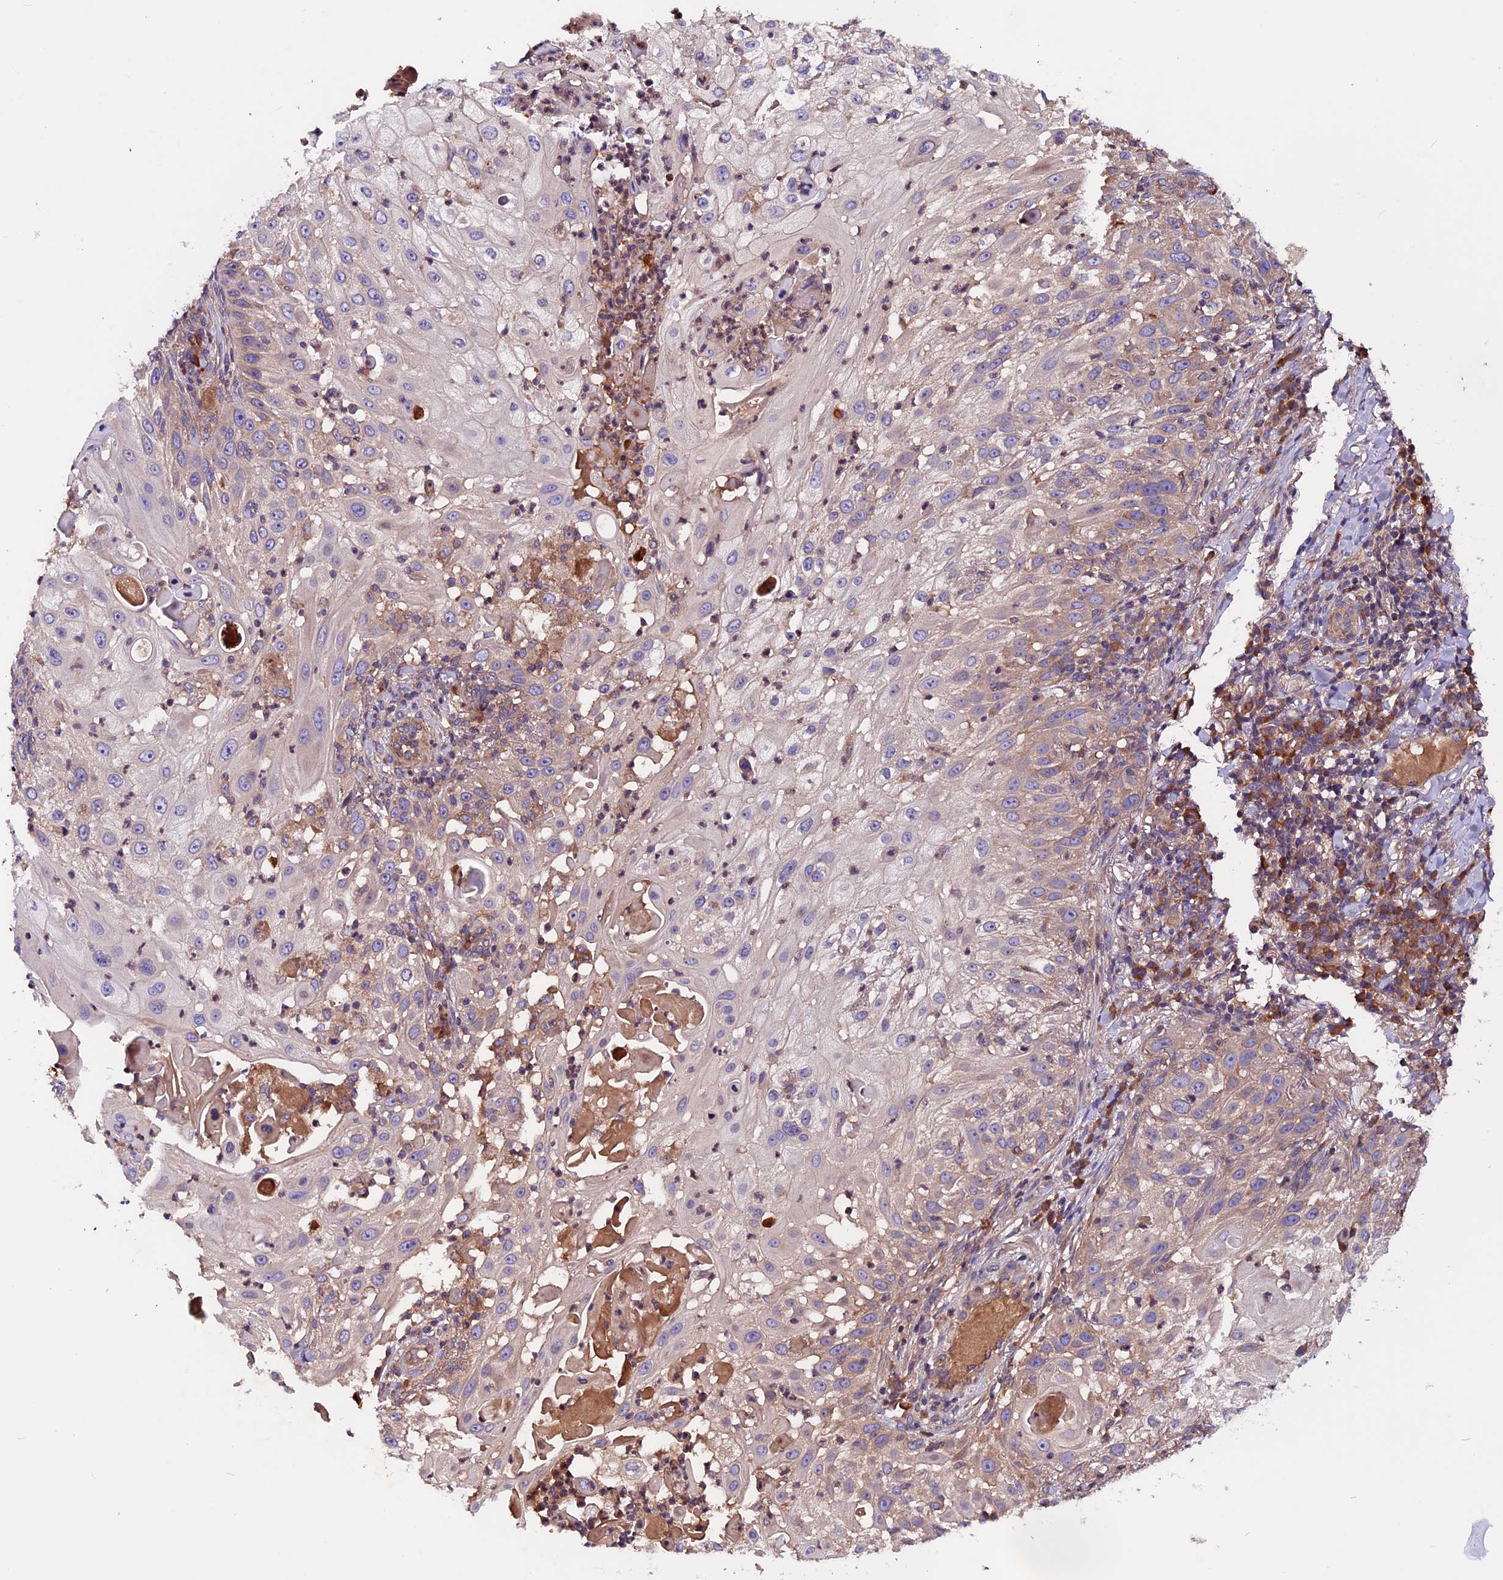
{"staining": {"intensity": "weak", "quantity": "<25%", "location": "cytoplasmic/membranous"}, "tissue": "skin cancer", "cell_type": "Tumor cells", "image_type": "cancer", "snomed": [{"axis": "morphology", "description": "Squamous cell carcinoma, NOS"}, {"axis": "topography", "description": "Skin"}], "caption": "IHC of human skin squamous cell carcinoma shows no positivity in tumor cells.", "gene": "ZNF598", "patient": {"sex": "female", "age": 44}}